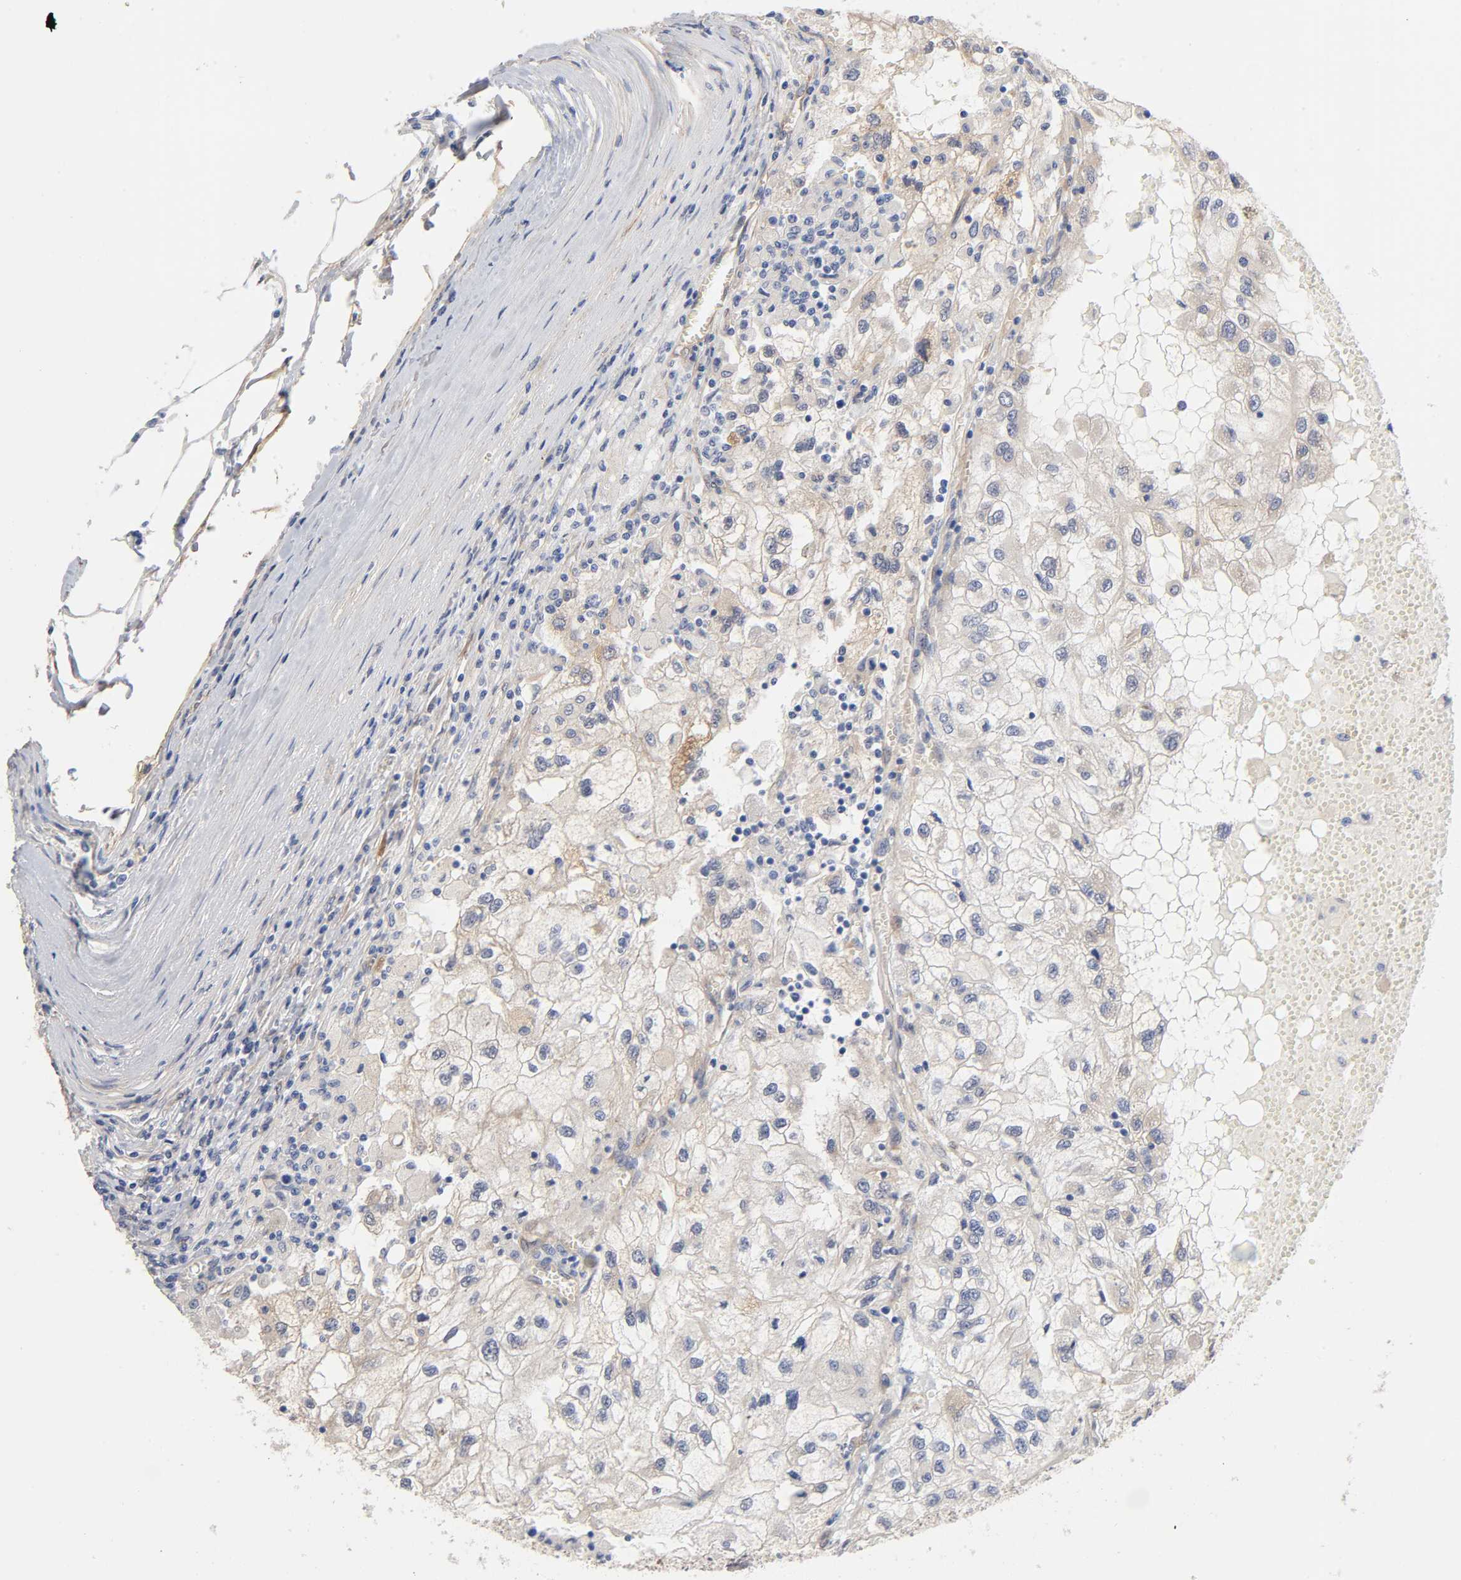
{"staining": {"intensity": "negative", "quantity": "none", "location": "none"}, "tissue": "renal cancer", "cell_type": "Tumor cells", "image_type": "cancer", "snomed": [{"axis": "morphology", "description": "Normal tissue, NOS"}, {"axis": "morphology", "description": "Adenocarcinoma, NOS"}, {"axis": "topography", "description": "Kidney"}], "caption": "The photomicrograph displays no significant staining in tumor cells of renal cancer.", "gene": "RAB13", "patient": {"sex": "male", "age": 71}}